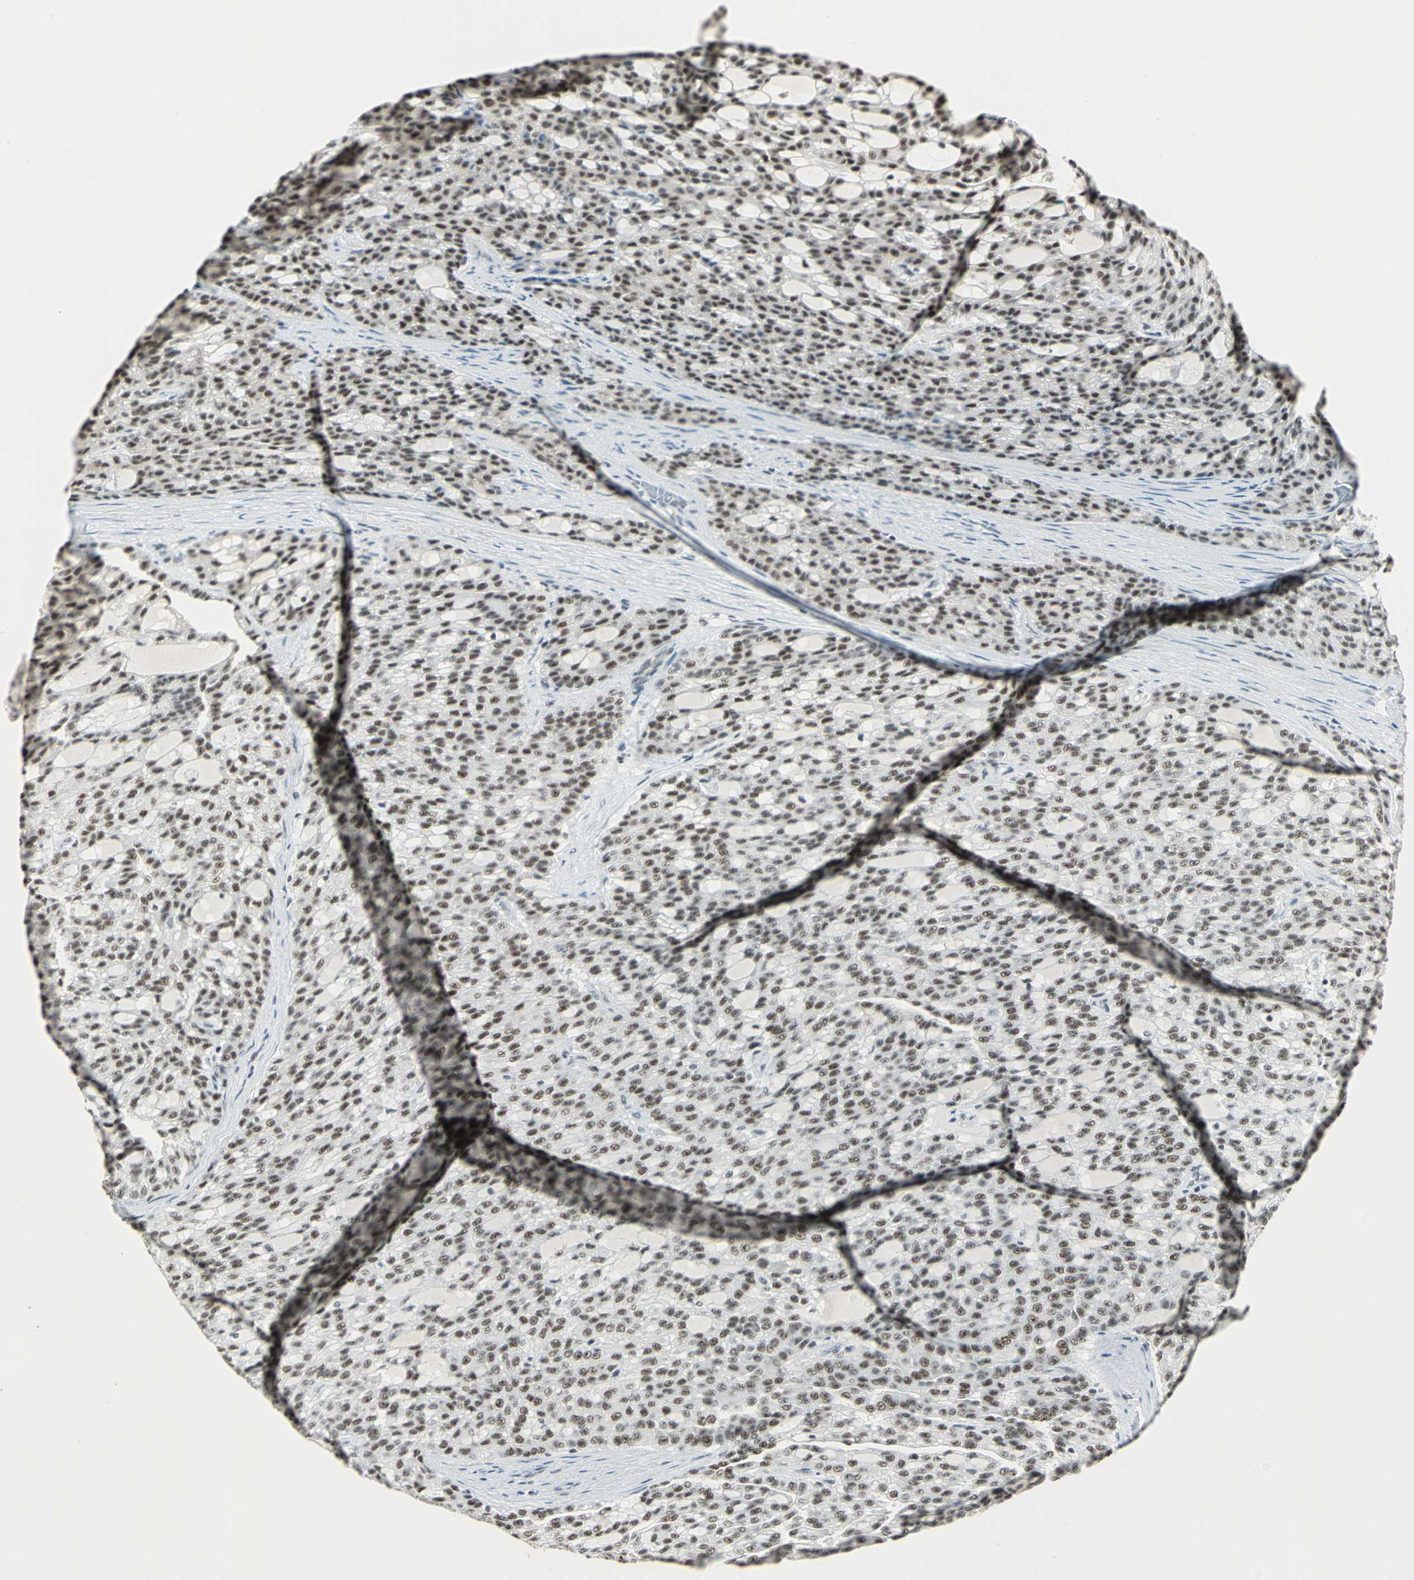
{"staining": {"intensity": "moderate", "quantity": ">75%", "location": "nuclear"}, "tissue": "renal cancer", "cell_type": "Tumor cells", "image_type": "cancer", "snomed": [{"axis": "morphology", "description": "Adenocarcinoma, NOS"}, {"axis": "topography", "description": "Kidney"}], "caption": "Immunohistochemistry staining of renal cancer, which exhibits medium levels of moderate nuclear positivity in about >75% of tumor cells indicating moderate nuclear protein expression. The staining was performed using DAB (3,3'-diaminobenzidine) (brown) for protein detection and nuclei were counterstained in hematoxylin (blue).", "gene": "CCNT1", "patient": {"sex": "male", "age": 63}}